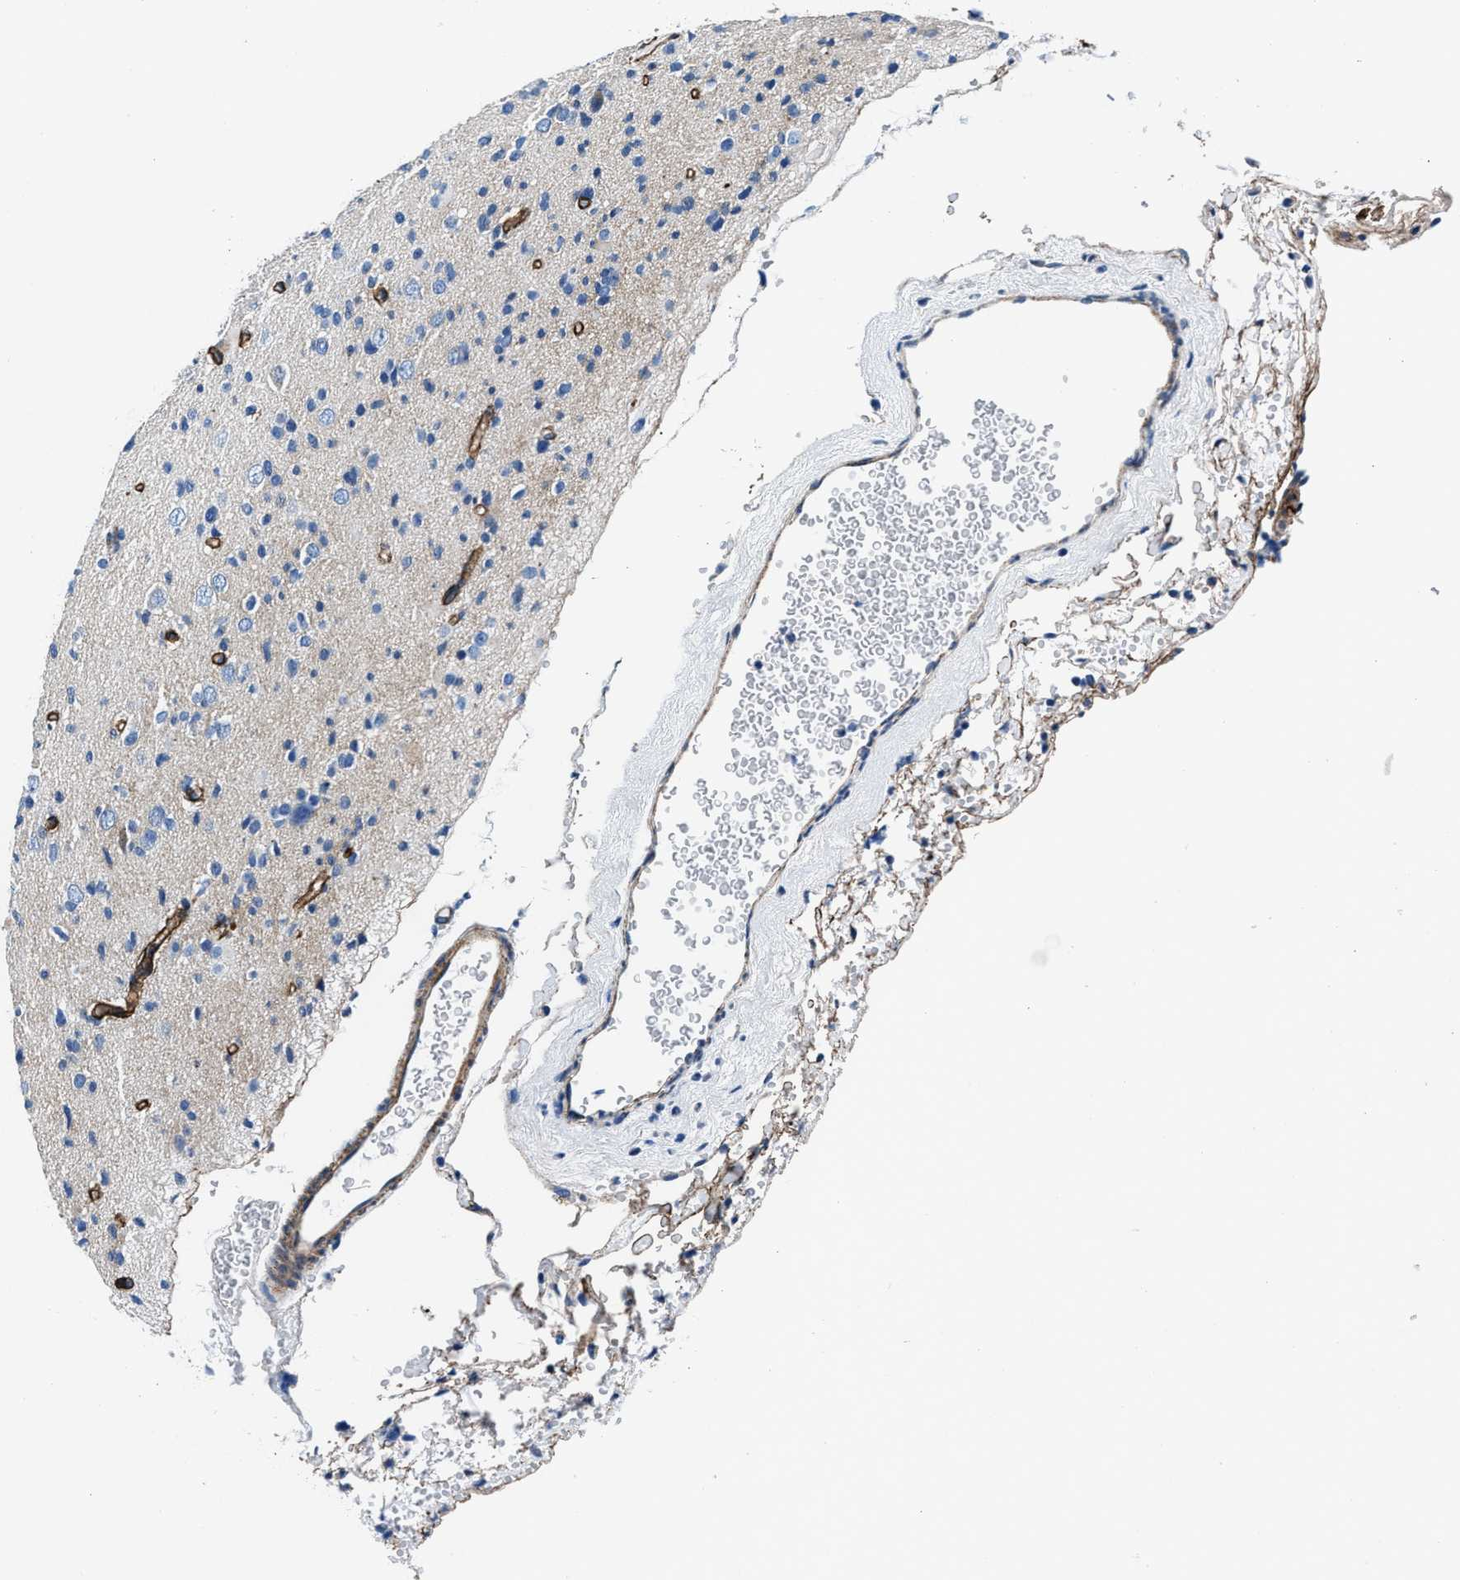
{"staining": {"intensity": "negative", "quantity": "none", "location": "none"}, "tissue": "glioma", "cell_type": "Tumor cells", "image_type": "cancer", "snomed": [{"axis": "morphology", "description": "Glioma, malignant, Low grade"}, {"axis": "topography", "description": "Brain"}], "caption": "There is no significant expression in tumor cells of glioma.", "gene": "DAG1", "patient": {"sex": "female", "age": 22}}